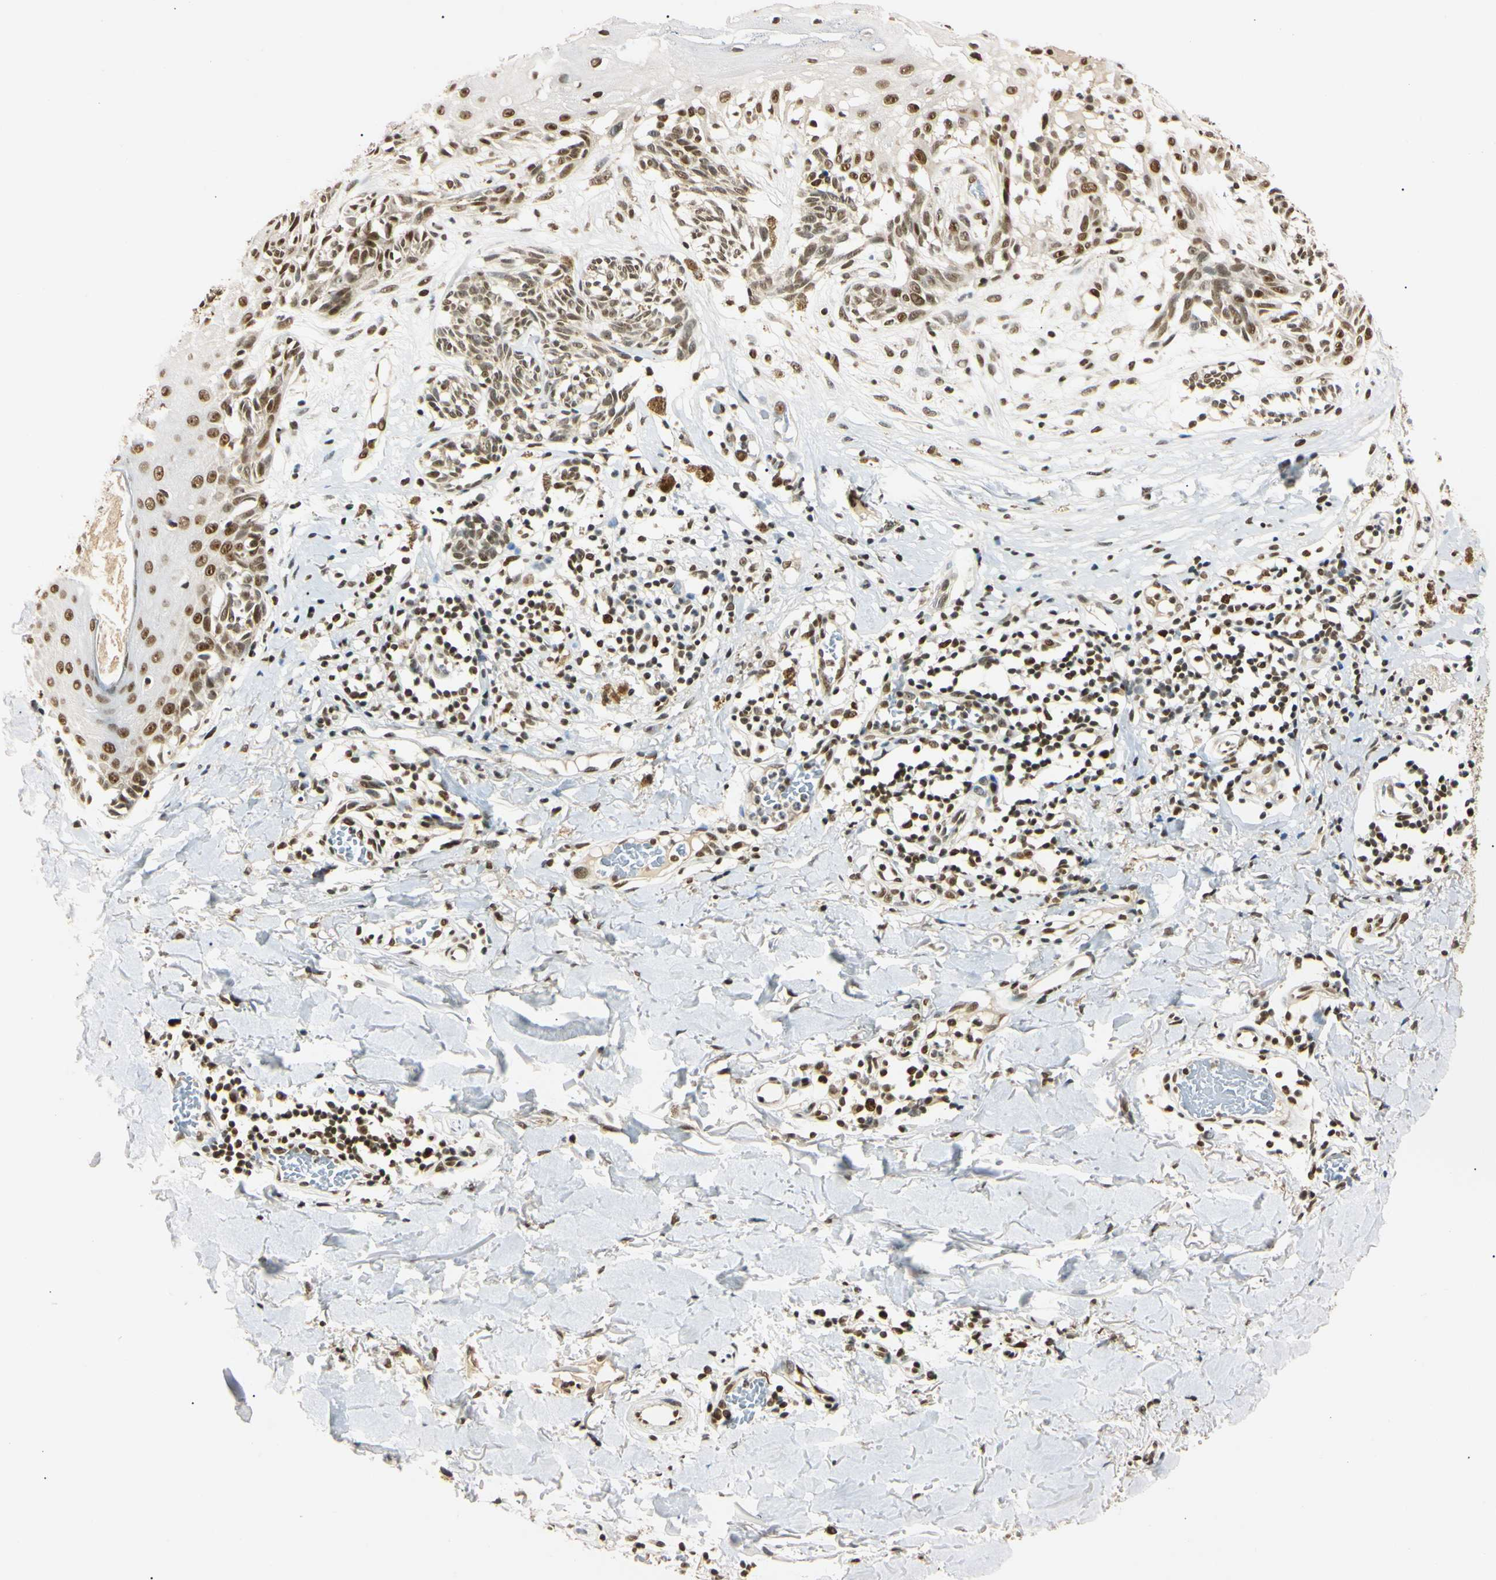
{"staining": {"intensity": "strong", "quantity": ">75%", "location": "nuclear"}, "tissue": "melanoma", "cell_type": "Tumor cells", "image_type": "cancer", "snomed": [{"axis": "morphology", "description": "Malignant melanoma, NOS"}, {"axis": "topography", "description": "Skin"}], "caption": "Melanoma stained with a brown dye shows strong nuclear positive positivity in approximately >75% of tumor cells.", "gene": "SMARCA5", "patient": {"sex": "male", "age": 64}}